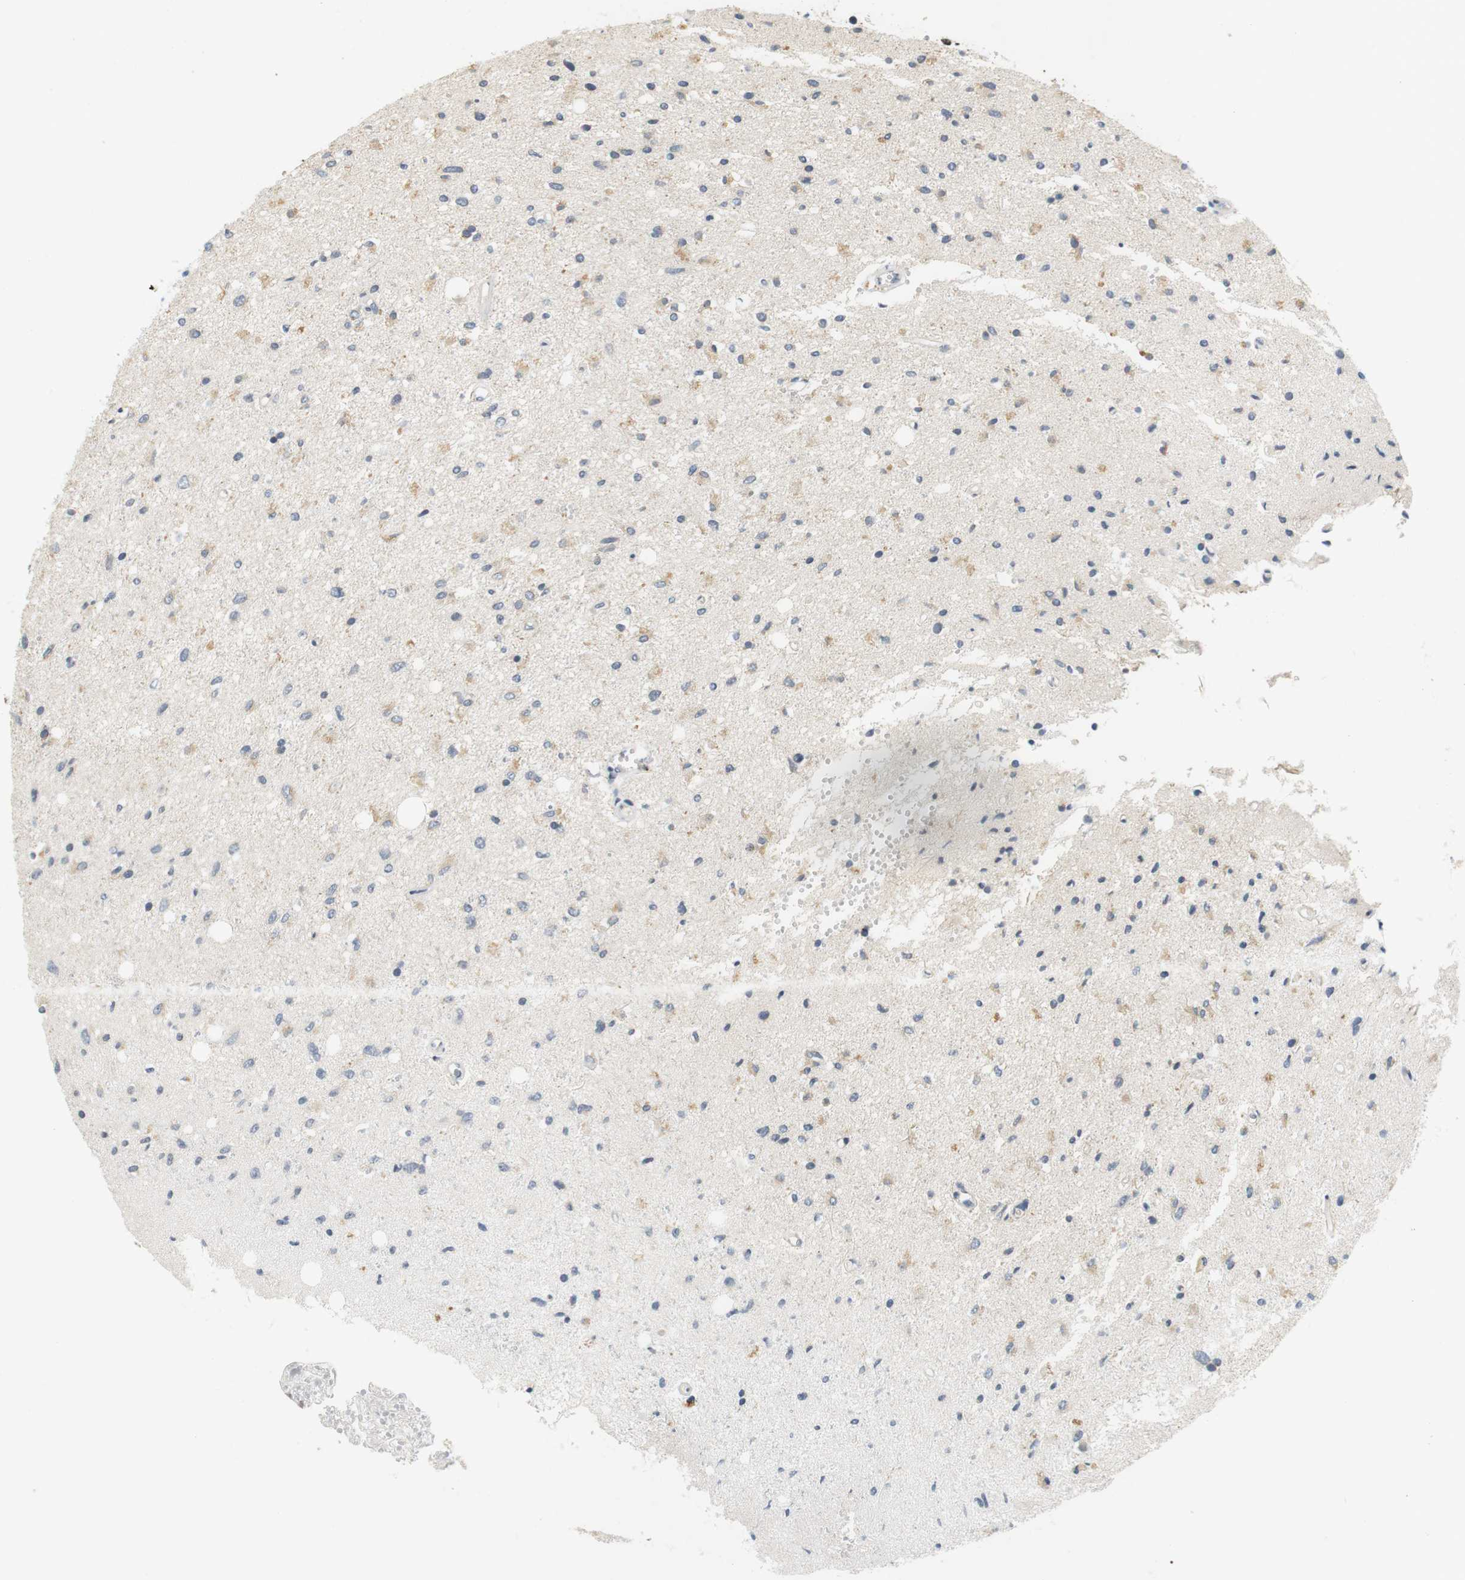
{"staining": {"intensity": "weak", "quantity": "<25%", "location": "cytoplasmic/membranous"}, "tissue": "glioma", "cell_type": "Tumor cells", "image_type": "cancer", "snomed": [{"axis": "morphology", "description": "Glioma, malignant, Low grade"}, {"axis": "topography", "description": "Brain"}], "caption": "DAB (3,3'-diaminobenzidine) immunohistochemical staining of malignant glioma (low-grade) demonstrates no significant expression in tumor cells.", "gene": "WNT7A", "patient": {"sex": "male", "age": 77}}